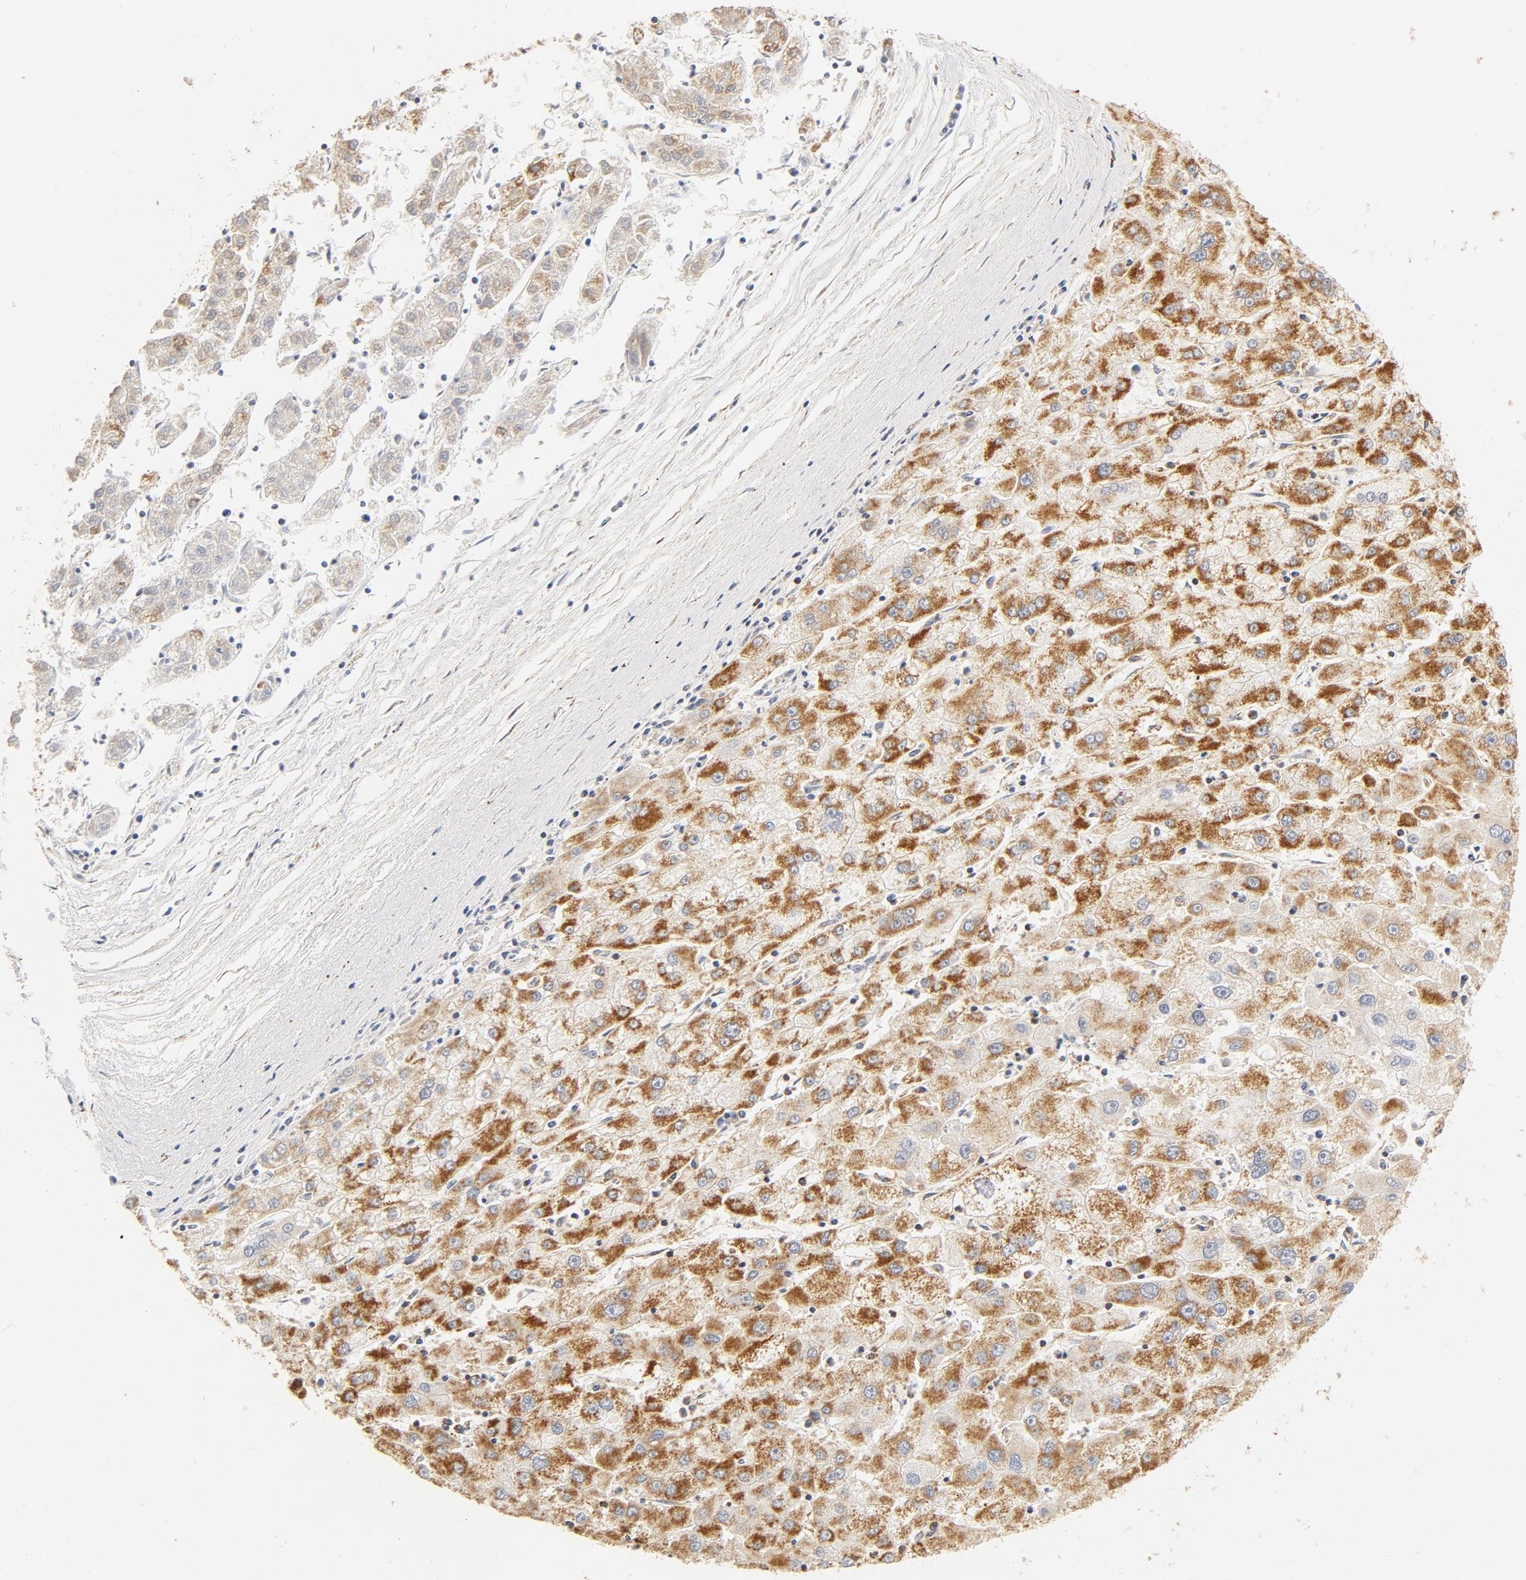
{"staining": {"intensity": "moderate", "quantity": ">75%", "location": "cytoplasmic/membranous"}, "tissue": "liver cancer", "cell_type": "Tumor cells", "image_type": "cancer", "snomed": [{"axis": "morphology", "description": "Carcinoma, Hepatocellular, NOS"}, {"axis": "topography", "description": "Liver"}], "caption": "Immunohistochemistry (IHC) image of neoplastic tissue: liver hepatocellular carcinoma stained using IHC demonstrates medium levels of moderate protein expression localized specifically in the cytoplasmic/membranous of tumor cells, appearing as a cytoplasmic/membranous brown color.", "gene": "COX4I1", "patient": {"sex": "male", "age": 72}}